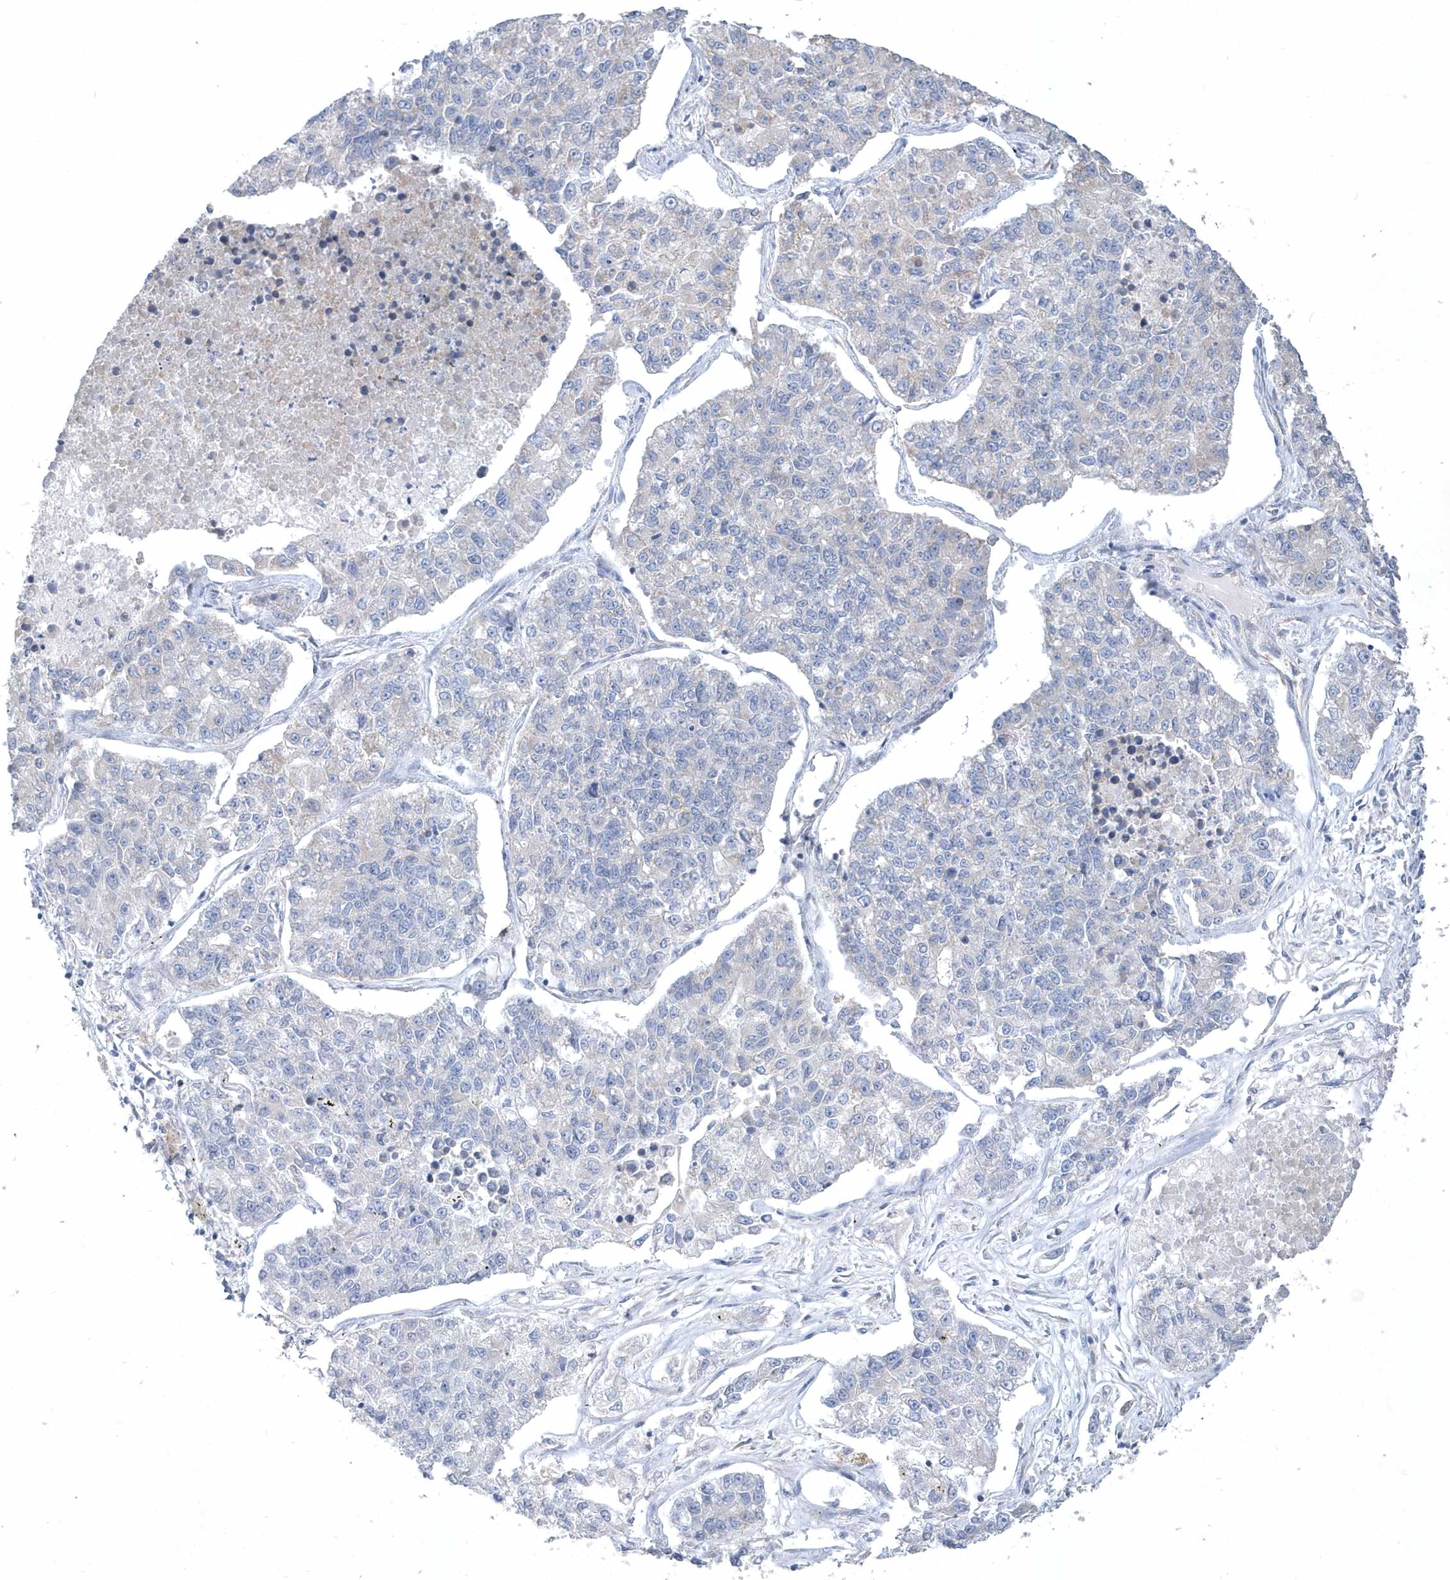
{"staining": {"intensity": "negative", "quantity": "none", "location": "none"}, "tissue": "lung cancer", "cell_type": "Tumor cells", "image_type": "cancer", "snomed": [{"axis": "morphology", "description": "Adenocarcinoma, NOS"}, {"axis": "topography", "description": "Lung"}], "caption": "Immunohistochemistry (IHC) histopathology image of neoplastic tissue: human lung cancer (adenocarcinoma) stained with DAB (3,3'-diaminobenzidine) shows no significant protein expression in tumor cells.", "gene": "DGAT1", "patient": {"sex": "male", "age": 49}}